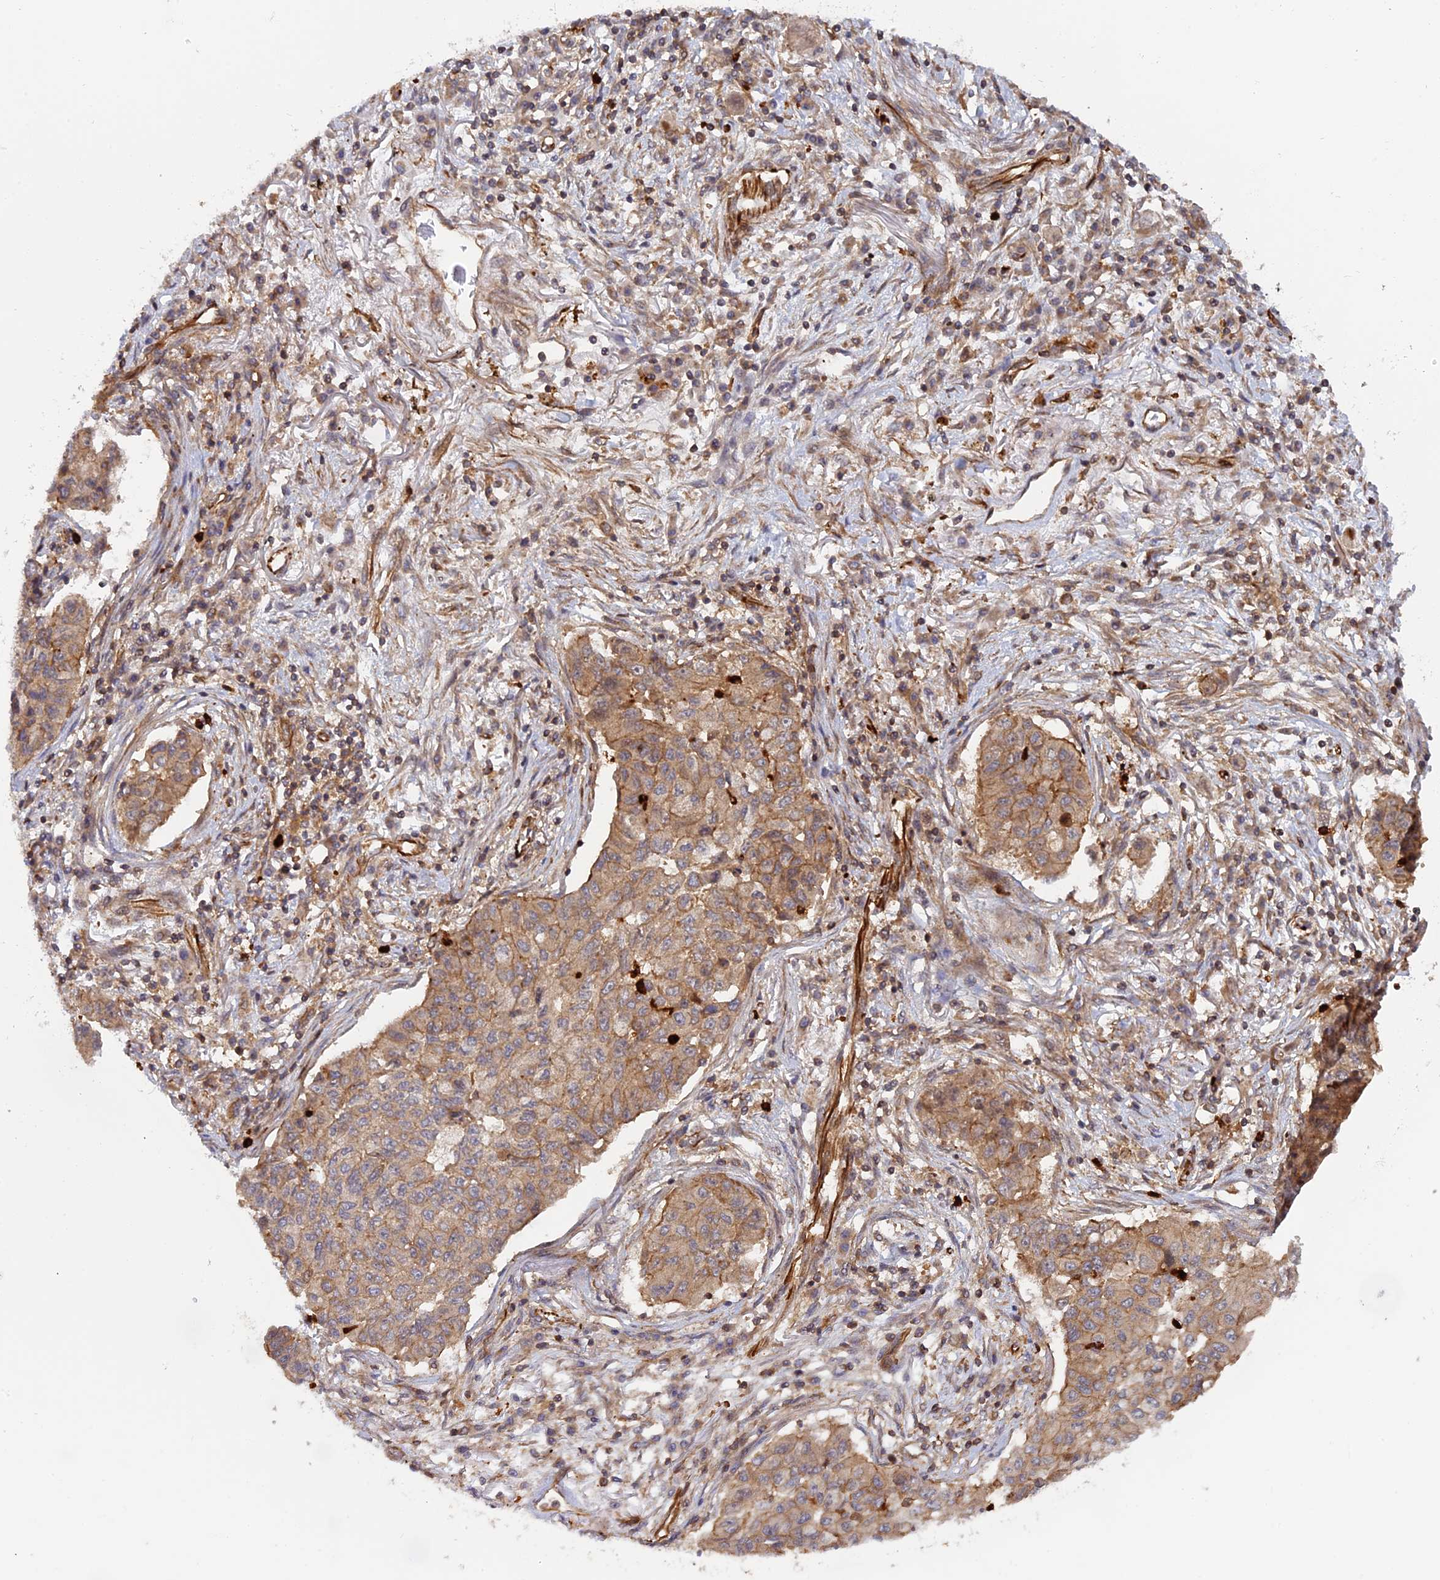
{"staining": {"intensity": "moderate", "quantity": "25%-75%", "location": "cytoplasmic/membranous"}, "tissue": "lung cancer", "cell_type": "Tumor cells", "image_type": "cancer", "snomed": [{"axis": "morphology", "description": "Squamous cell carcinoma, NOS"}, {"axis": "topography", "description": "Lung"}], "caption": "Brown immunohistochemical staining in human lung squamous cell carcinoma displays moderate cytoplasmic/membranous expression in about 25%-75% of tumor cells.", "gene": "PHLDB3", "patient": {"sex": "male", "age": 74}}